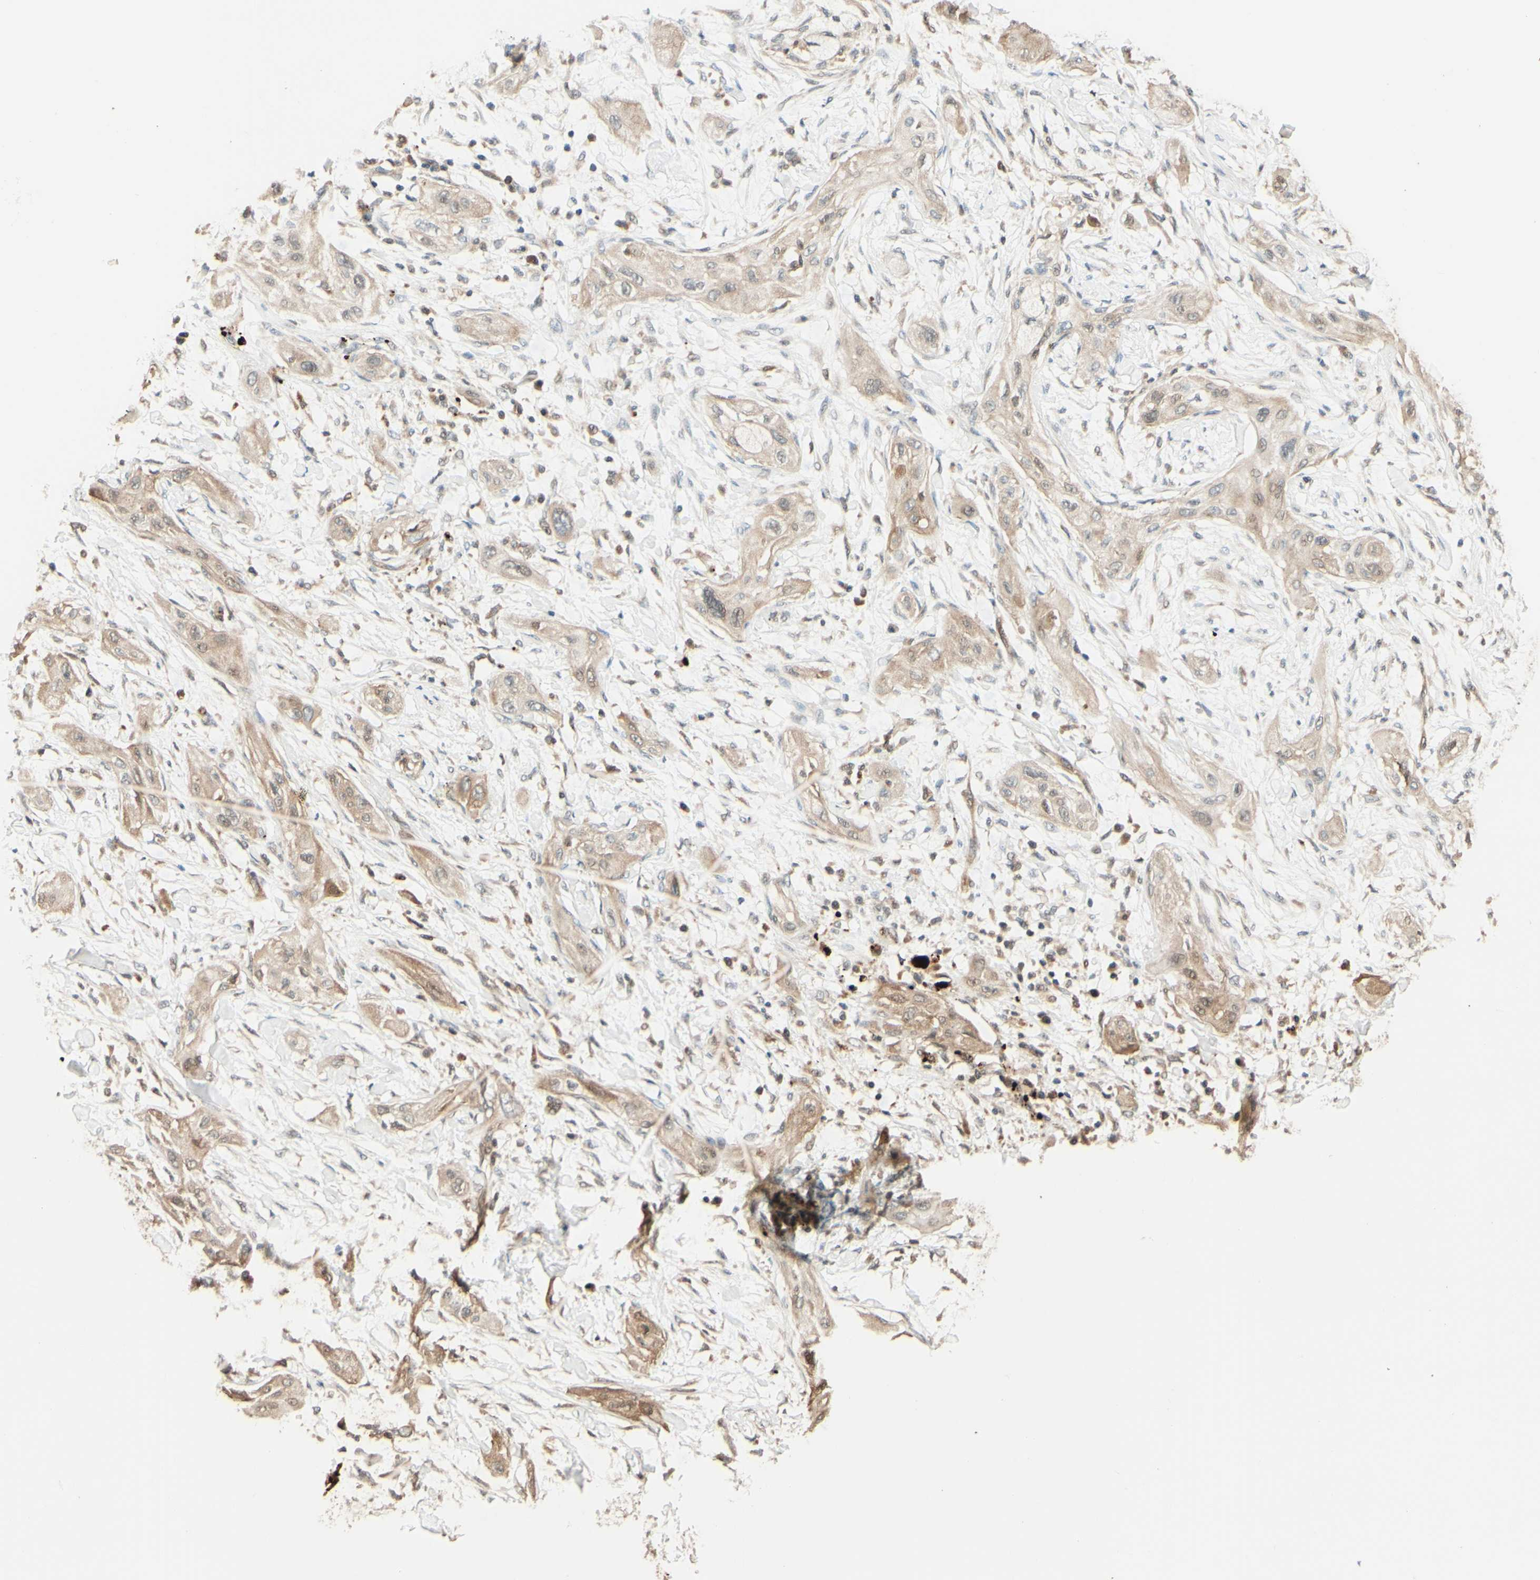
{"staining": {"intensity": "weak", "quantity": ">75%", "location": "cytoplasmic/membranous"}, "tissue": "lung cancer", "cell_type": "Tumor cells", "image_type": "cancer", "snomed": [{"axis": "morphology", "description": "Squamous cell carcinoma, NOS"}, {"axis": "topography", "description": "Lung"}], "caption": "Immunohistochemistry (IHC) (DAB) staining of lung cancer demonstrates weak cytoplasmic/membranous protein positivity in about >75% of tumor cells.", "gene": "RNF19A", "patient": {"sex": "female", "age": 47}}